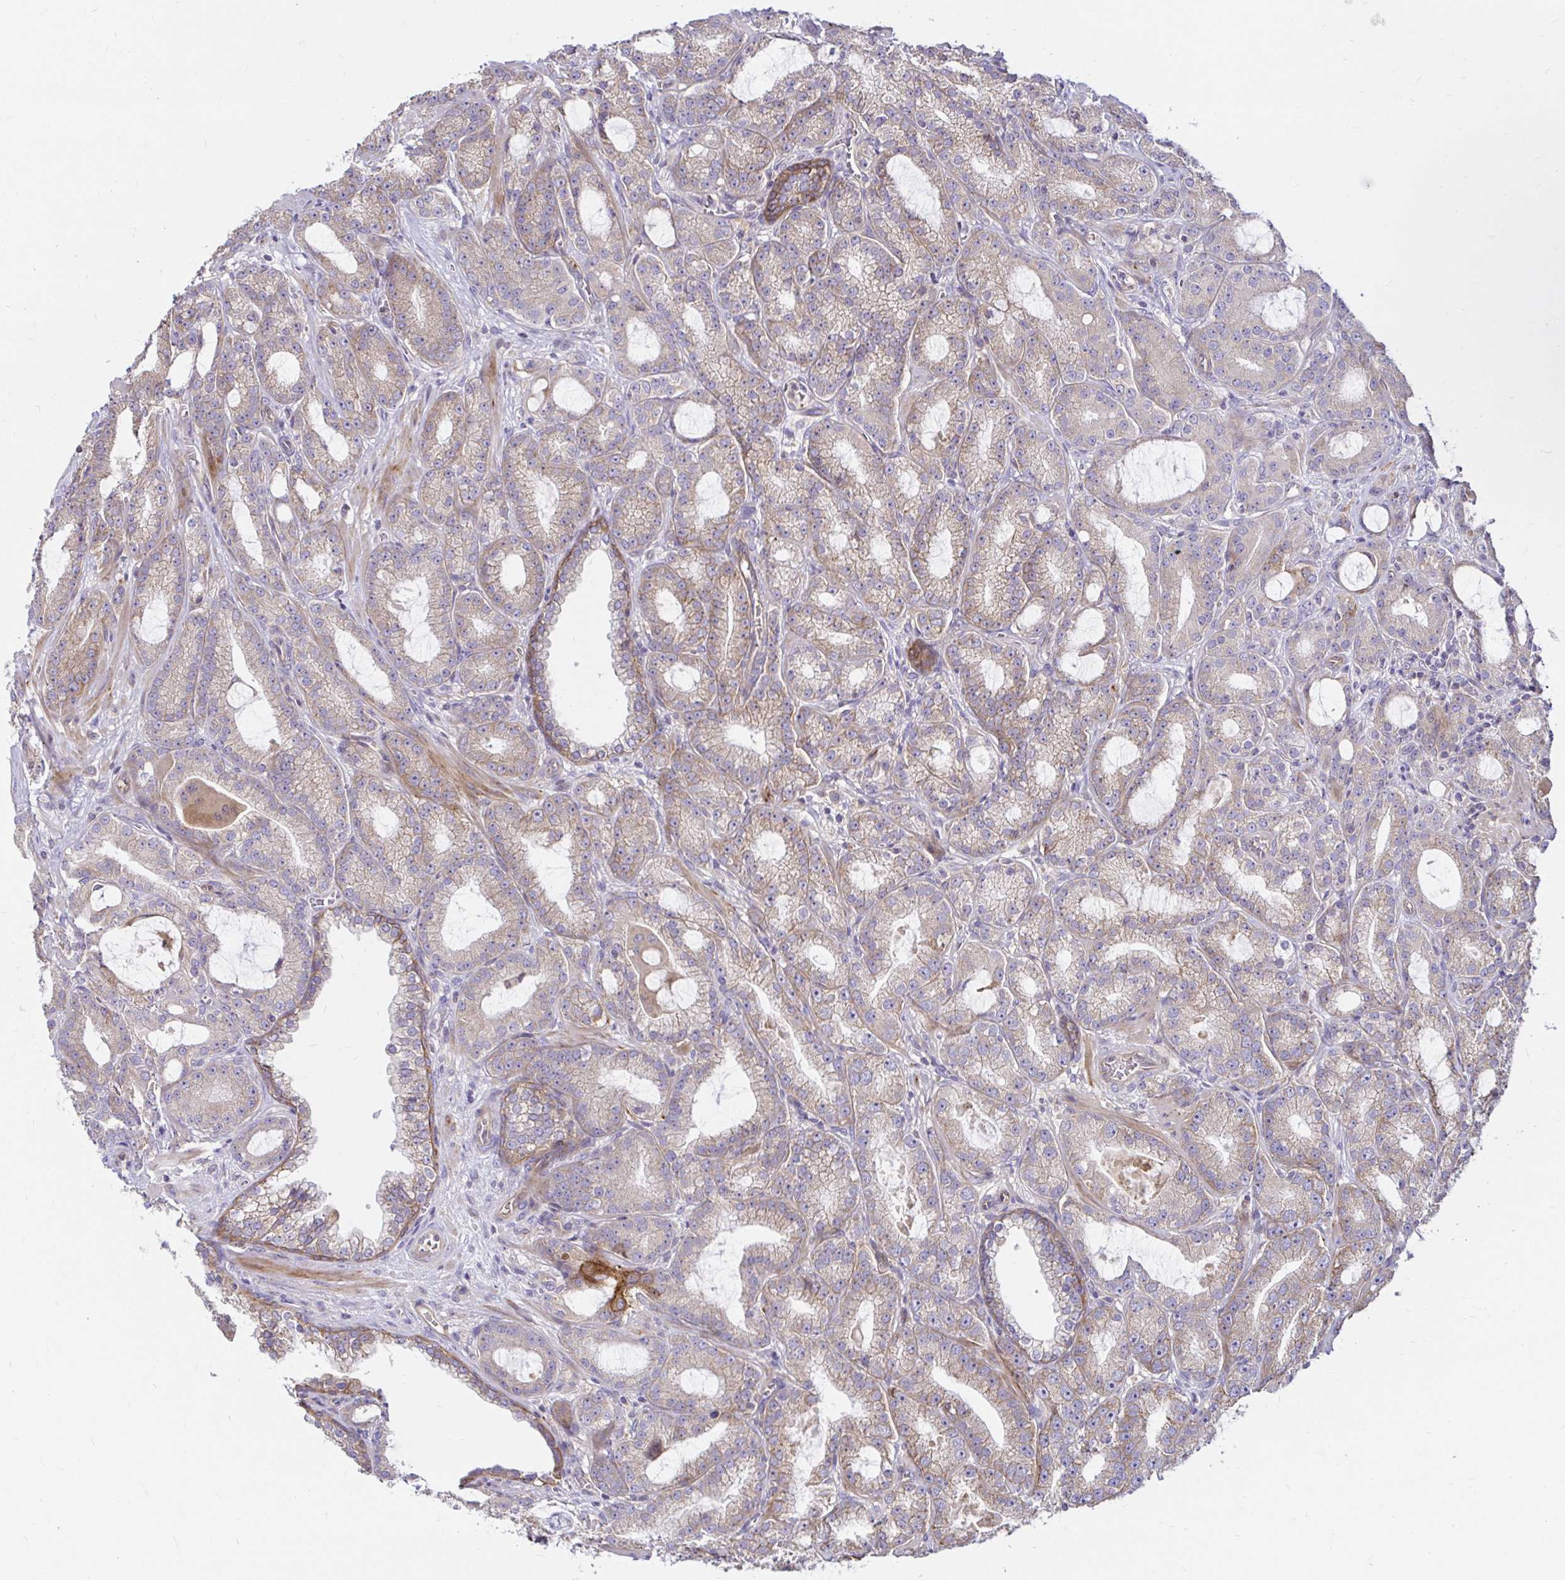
{"staining": {"intensity": "weak", "quantity": "25%-75%", "location": "cytoplasmic/membranous"}, "tissue": "prostate cancer", "cell_type": "Tumor cells", "image_type": "cancer", "snomed": [{"axis": "morphology", "description": "Adenocarcinoma, High grade"}, {"axis": "topography", "description": "Prostate"}], "caption": "An immunohistochemistry photomicrograph of tumor tissue is shown. Protein staining in brown highlights weak cytoplasmic/membranous positivity in prostate high-grade adenocarcinoma within tumor cells. The staining was performed using DAB (3,3'-diaminobenzidine), with brown indicating positive protein expression. Nuclei are stained blue with hematoxylin.", "gene": "ITGA2", "patient": {"sex": "male", "age": 65}}